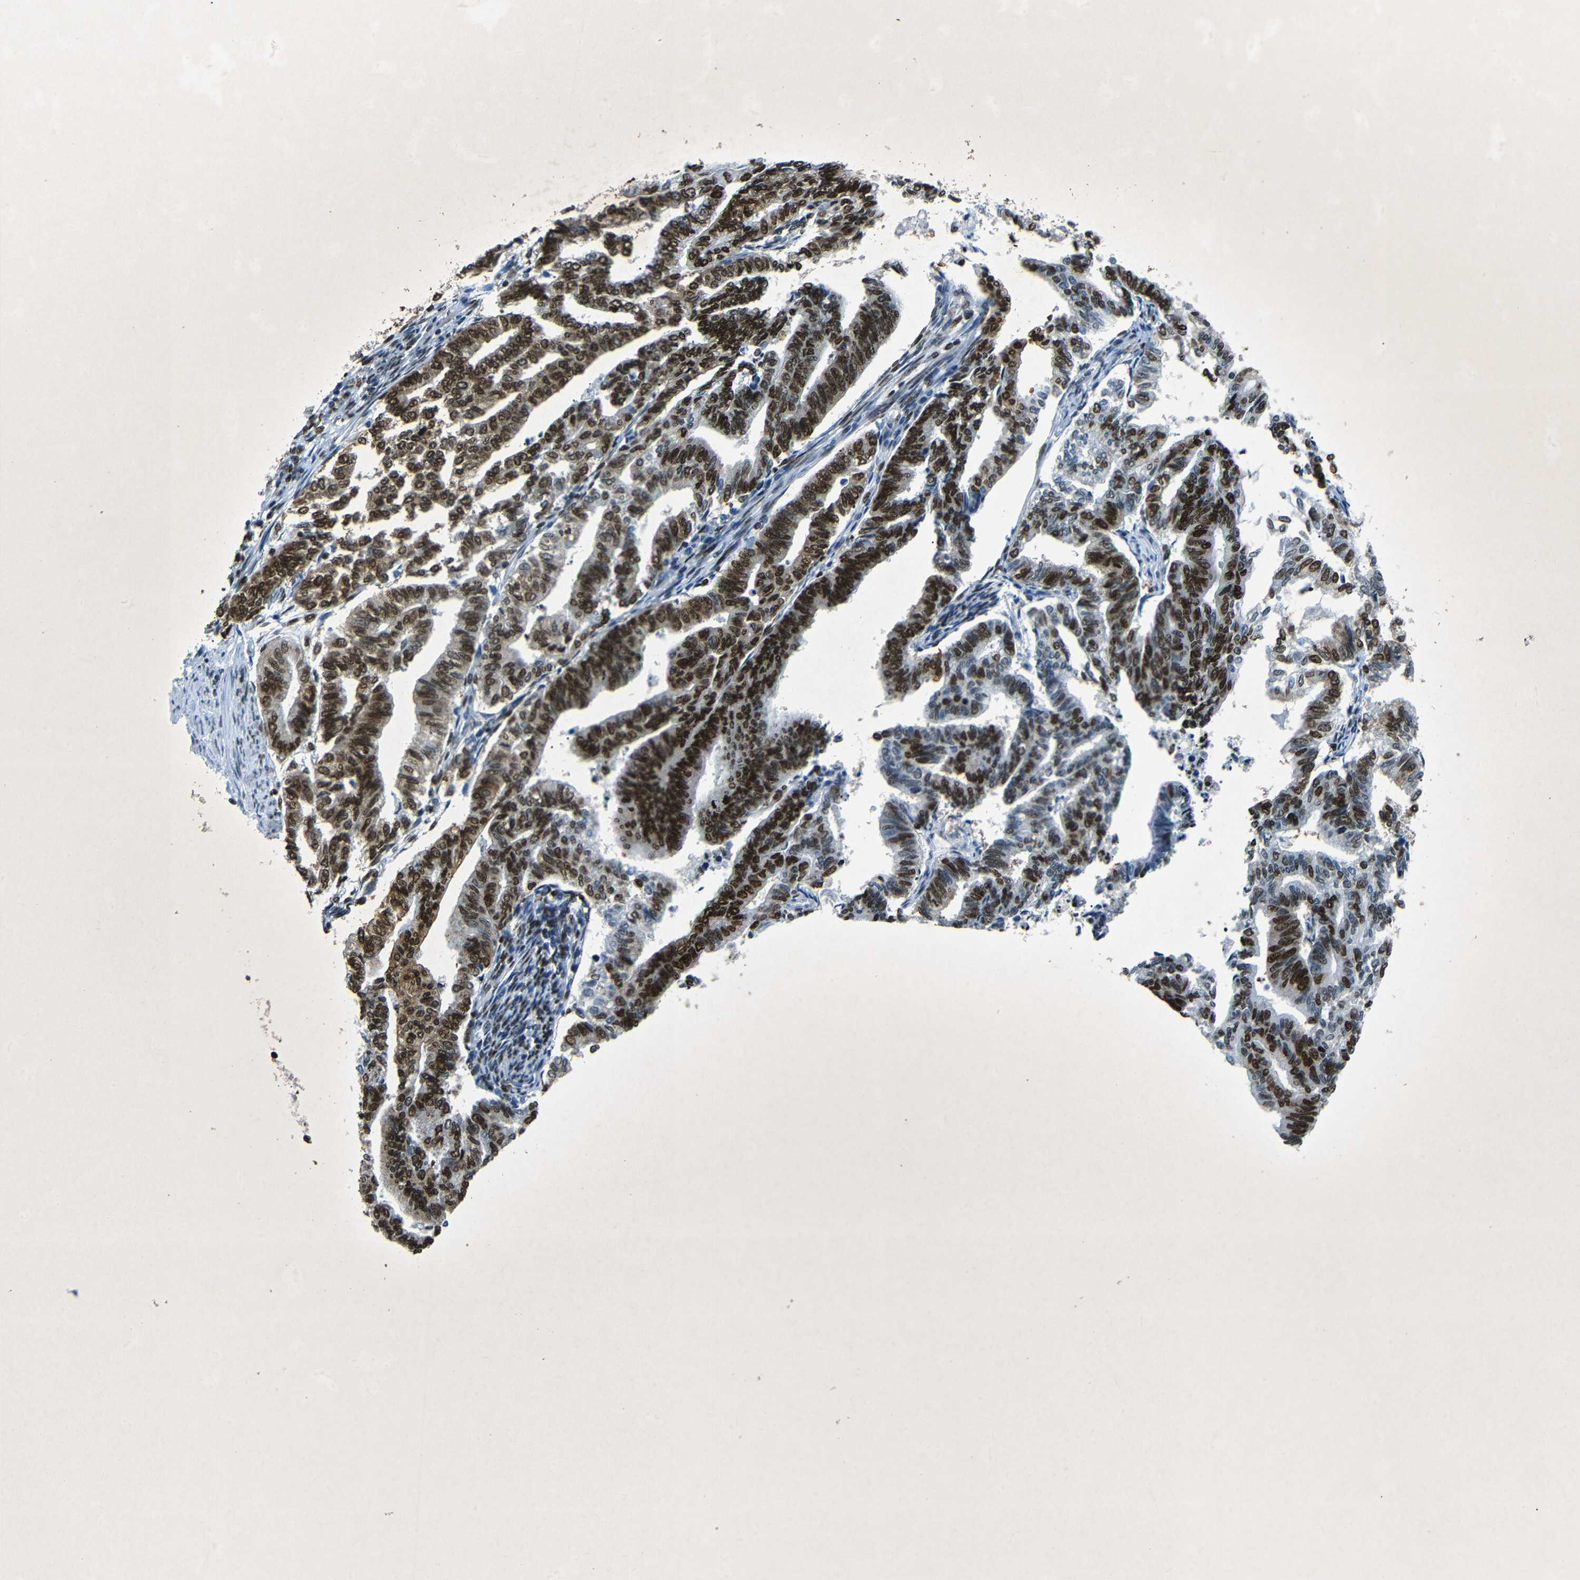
{"staining": {"intensity": "strong", "quantity": ">75%", "location": "nuclear"}, "tissue": "endometrial cancer", "cell_type": "Tumor cells", "image_type": "cancer", "snomed": [{"axis": "morphology", "description": "Adenocarcinoma, NOS"}, {"axis": "topography", "description": "Endometrium"}], "caption": "Brown immunohistochemical staining in human endometrial cancer (adenocarcinoma) shows strong nuclear staining in about >75% of tumor cells.", "gene": "HMGN1", "patient": {"sex": "female", "age": 79}}